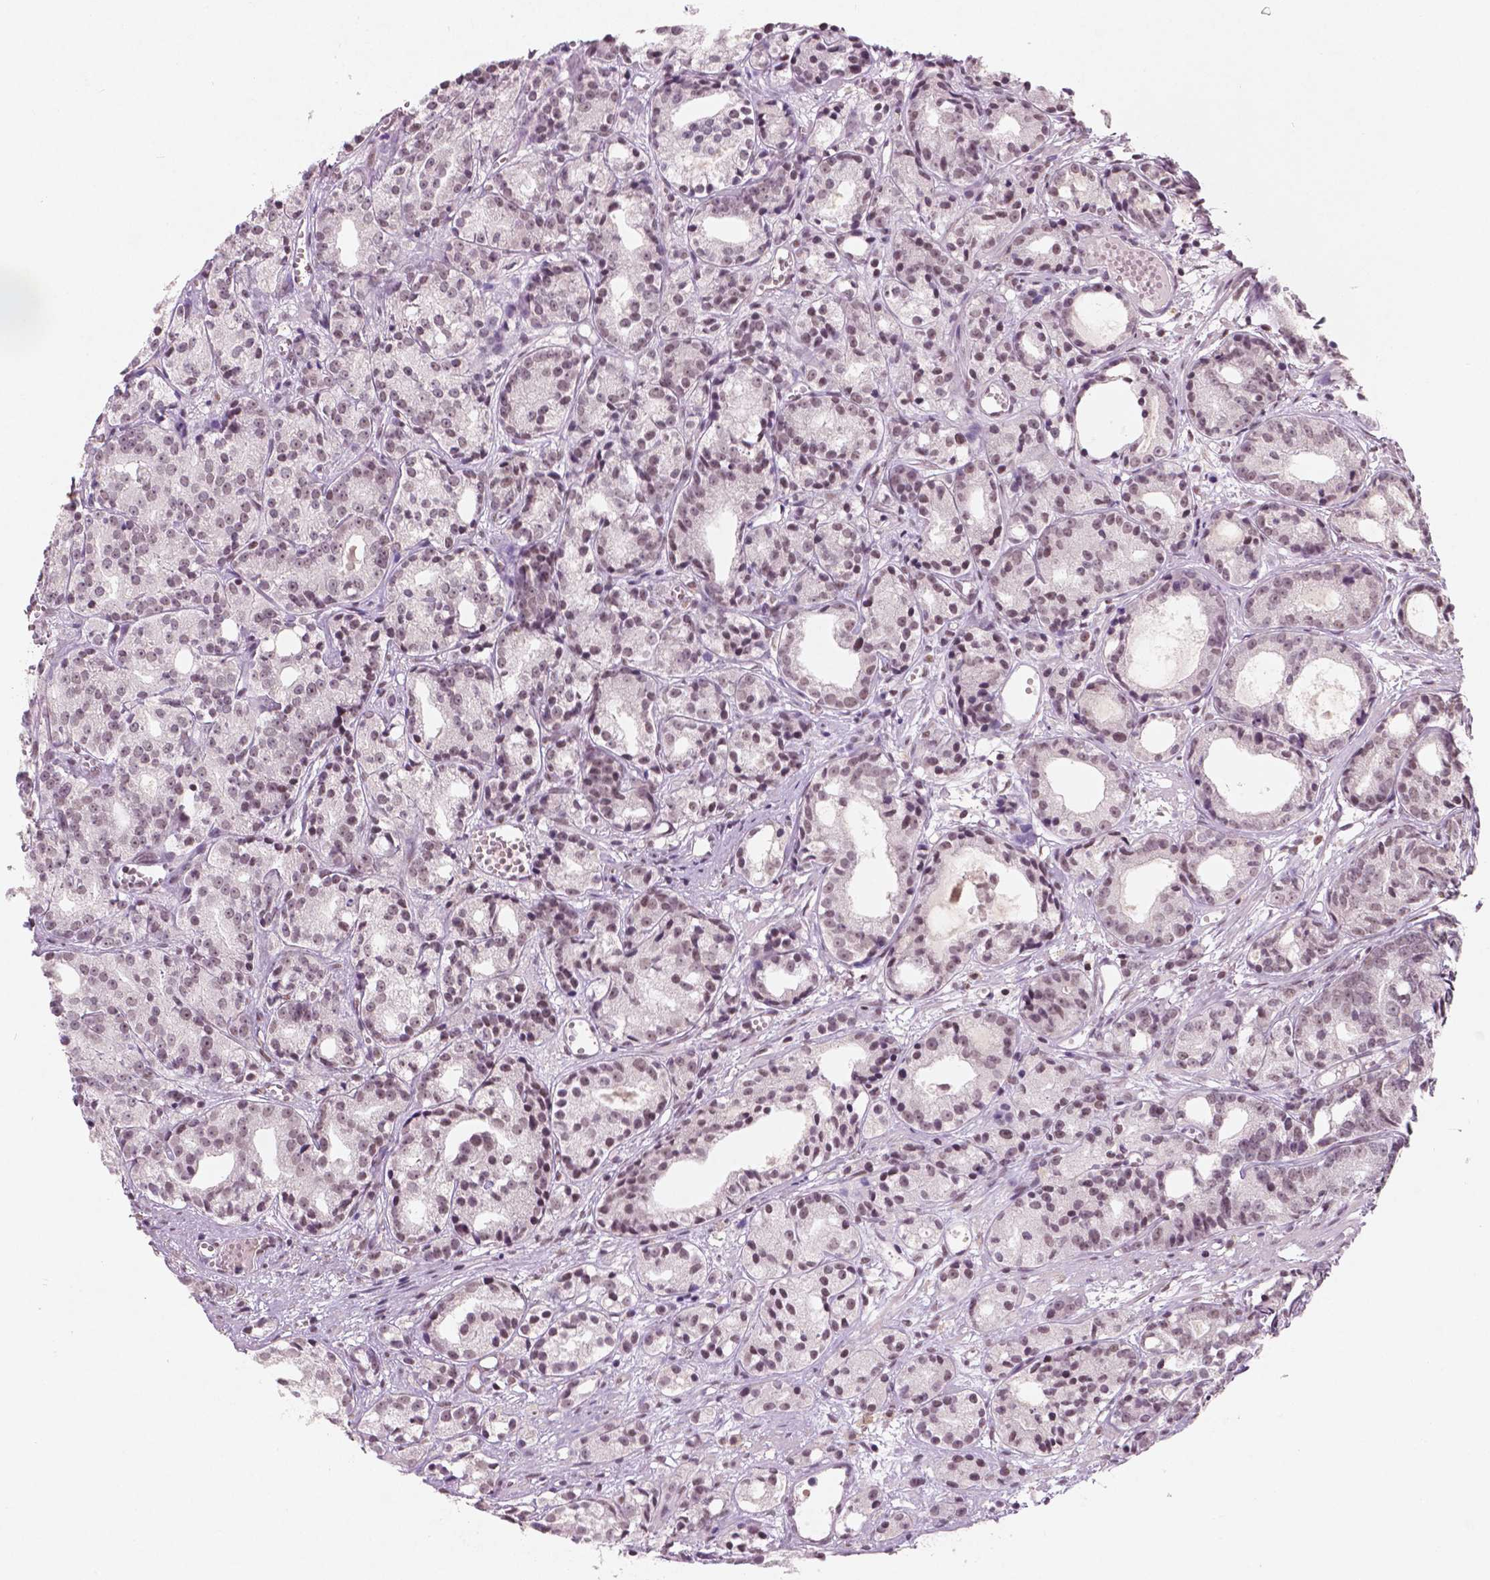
{"staining": {"intensity": "weak", "quantity": "25%-75%", "location": "nuclear"}, "tissue": "prostate cancer", "cell_type": "Tumor cells", "image_type": "cancer", "snomed": [{"axis": "morphology", "description": "Adenocarcinoma, Medium grade"}, {"axis": "topography", "description": "Prostate"}], "caption": "An immunohistochemistry micrograph of tumor tissue is shown. Protein staining in brown labels weak nuclear positivity in prostate cancer (medium-grade adenocarcinoma) within tumor cells. (Stains: DAB in brown, nuclei in blue, Microscopy: brightfield microscopy at high magnification).", "gene": "BRD4", "patient": {"sex": "male", "age": 74}}